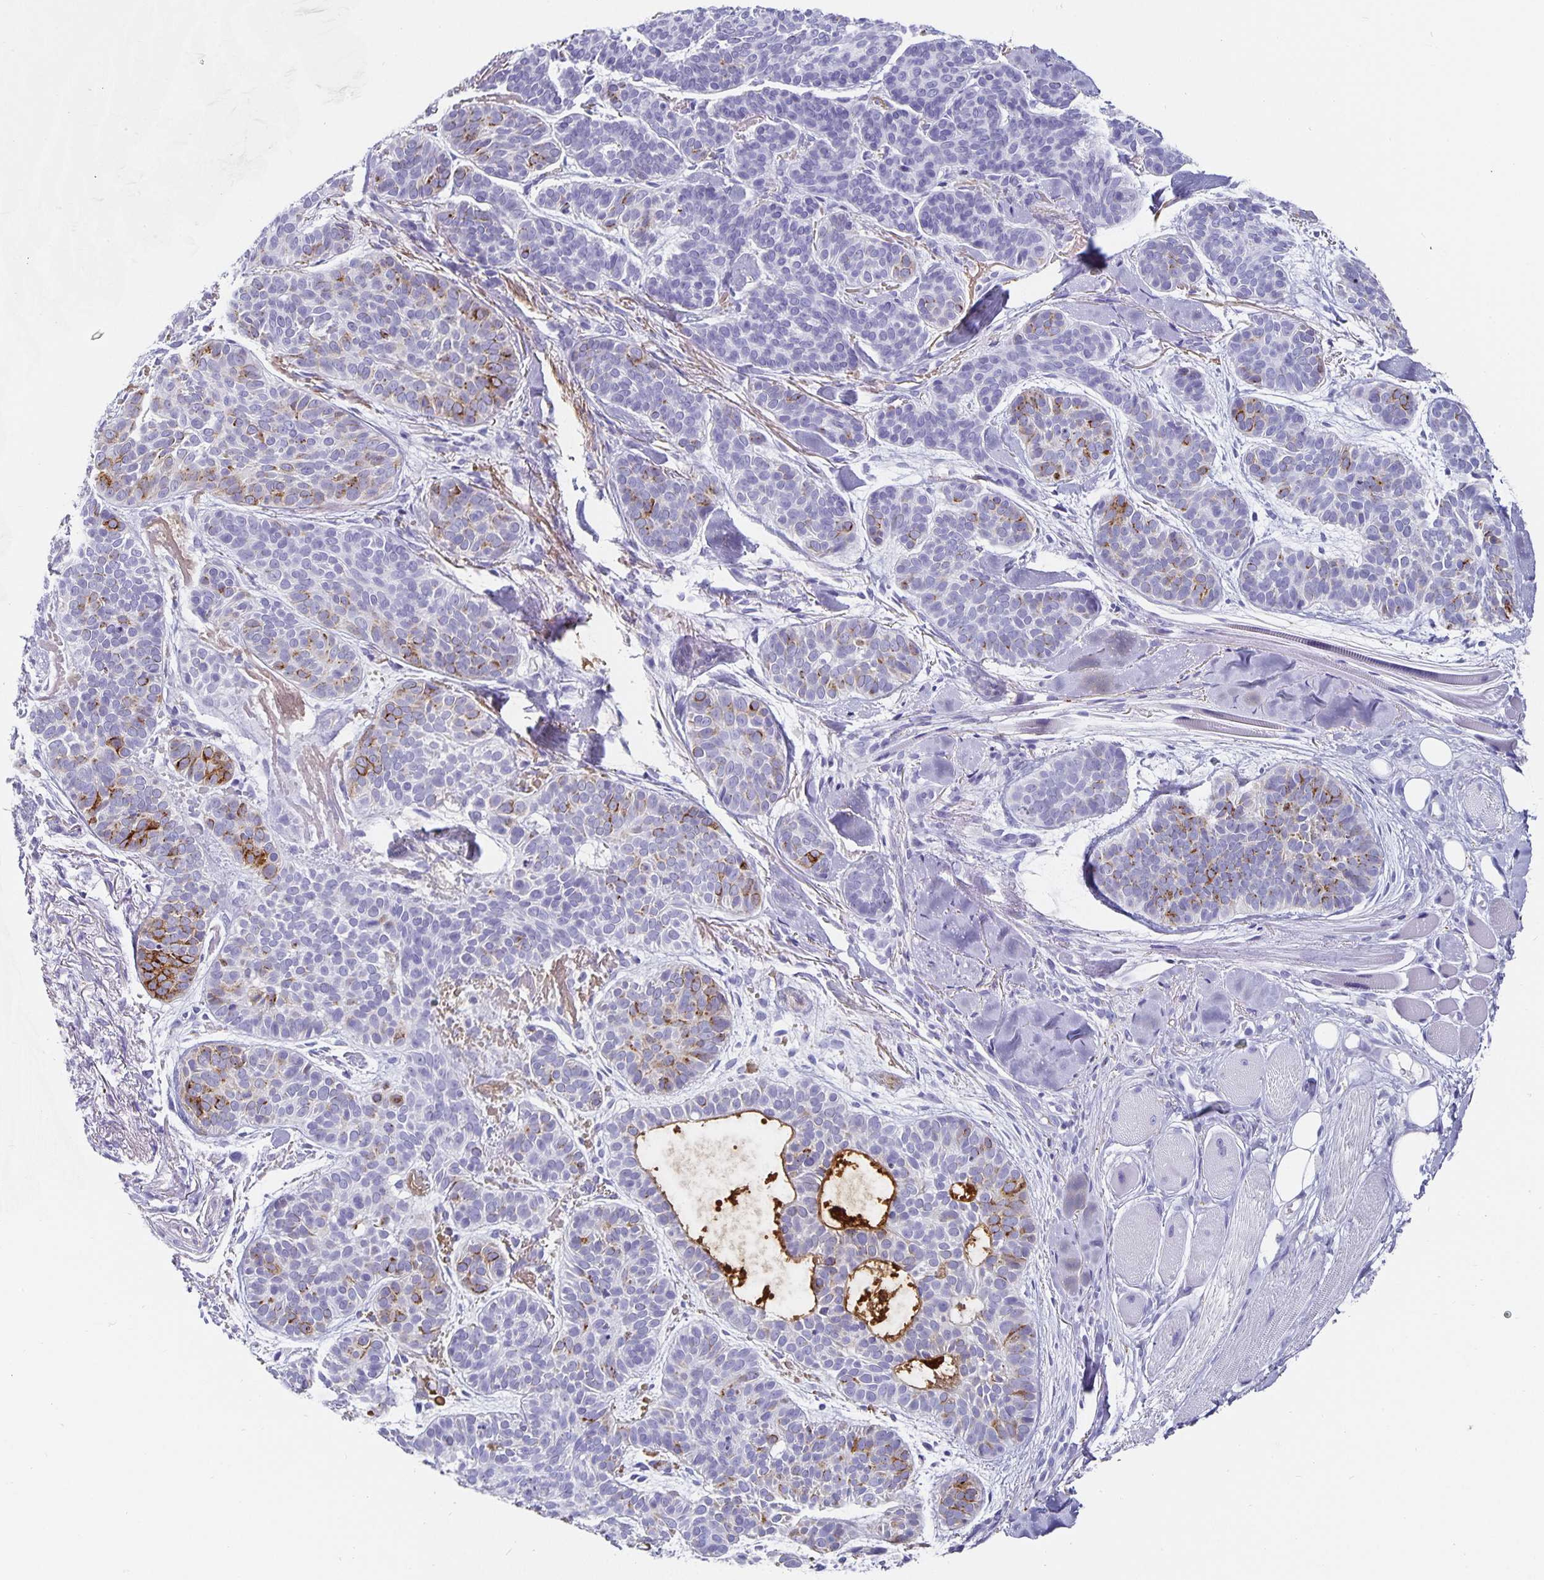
{"staining": {"intensity": "moderate", "quantity": "<25%", "location": "cytoplasmic/membranous"}, "tissue": "skin cancer", "cell_type": "Tumor cells", "image_type": "cancer", "snomed": [{"axis": "morphology", "description": "Basal cell carcinoma"}, {"axis": "topography", "description": "Skin"}, {"axis": "topography", "description": "Skin of nose"}], "caption": "High-magnification brightfield microscopy of skin cancer stained with DAB (3,3'-diaminobenzidine) (brown) and counterstained with hematoxylin (blue). tumor cells exhibit moderate cytoplasmic/membranous expression is seen in about<25% of cells.", "gene": "CHGA", "patient": {"sex": "female", "age": 81}}